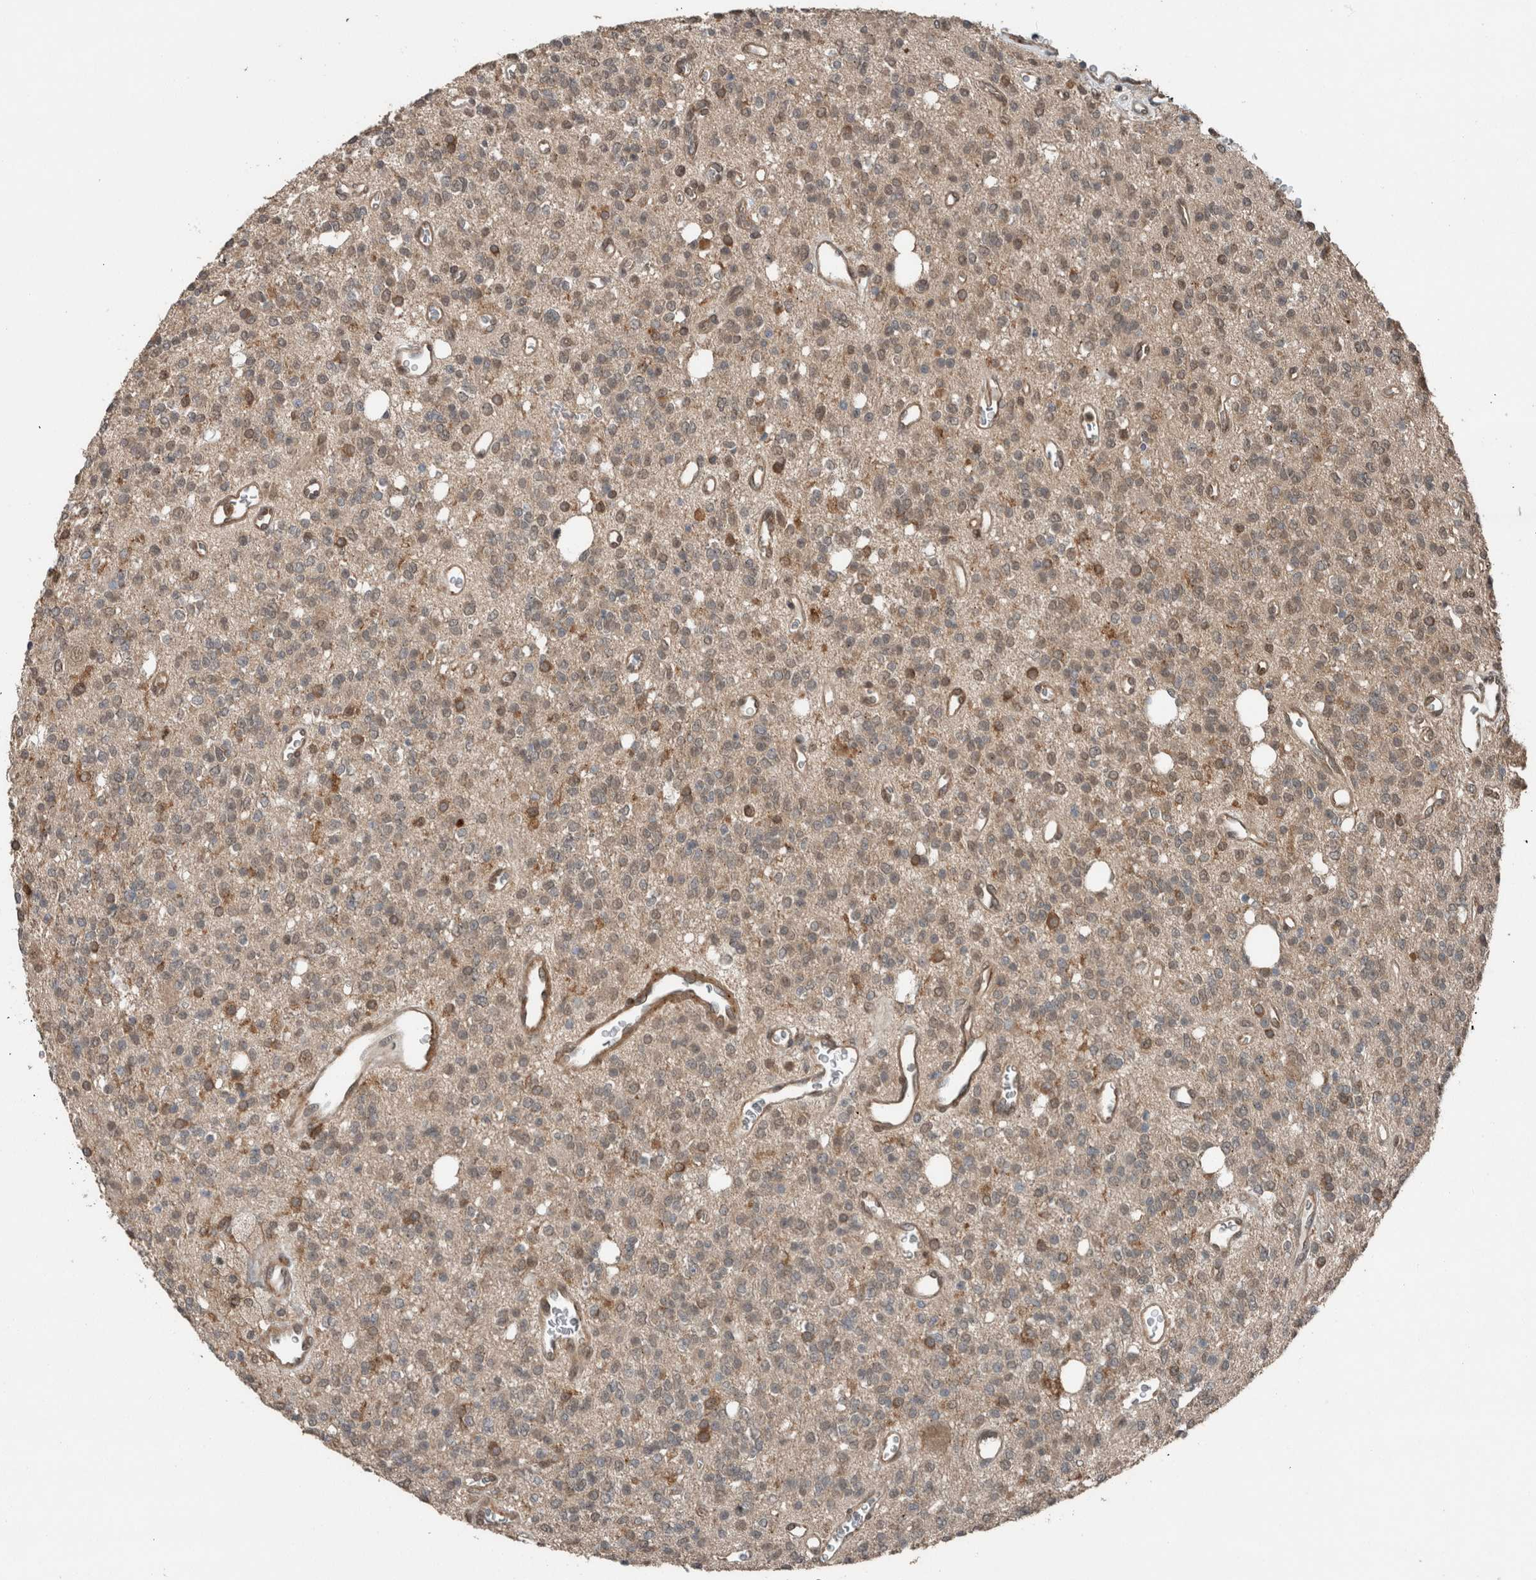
{"staining": {"intensity": "weak", "quantity": "25%-75%", "location": "cytoplasmic/membranous"}, "tissue": "glioma", "cell_type": "Tumor cells", "image_type": "cancer", "snomed": [{"axis": "morphology", "description": "Glioma, malignant, High grade"}, {"axis": "topography", "description": "Brain"}], "caption": "An image showing weak cytoplasmic/membranous positivity in about 25%-75% of tumor cells in glioma, as visualized by brown immunohistochemical staining.", "gene": "MYO1E", "patient": {"sex": "male", "age": 34}}